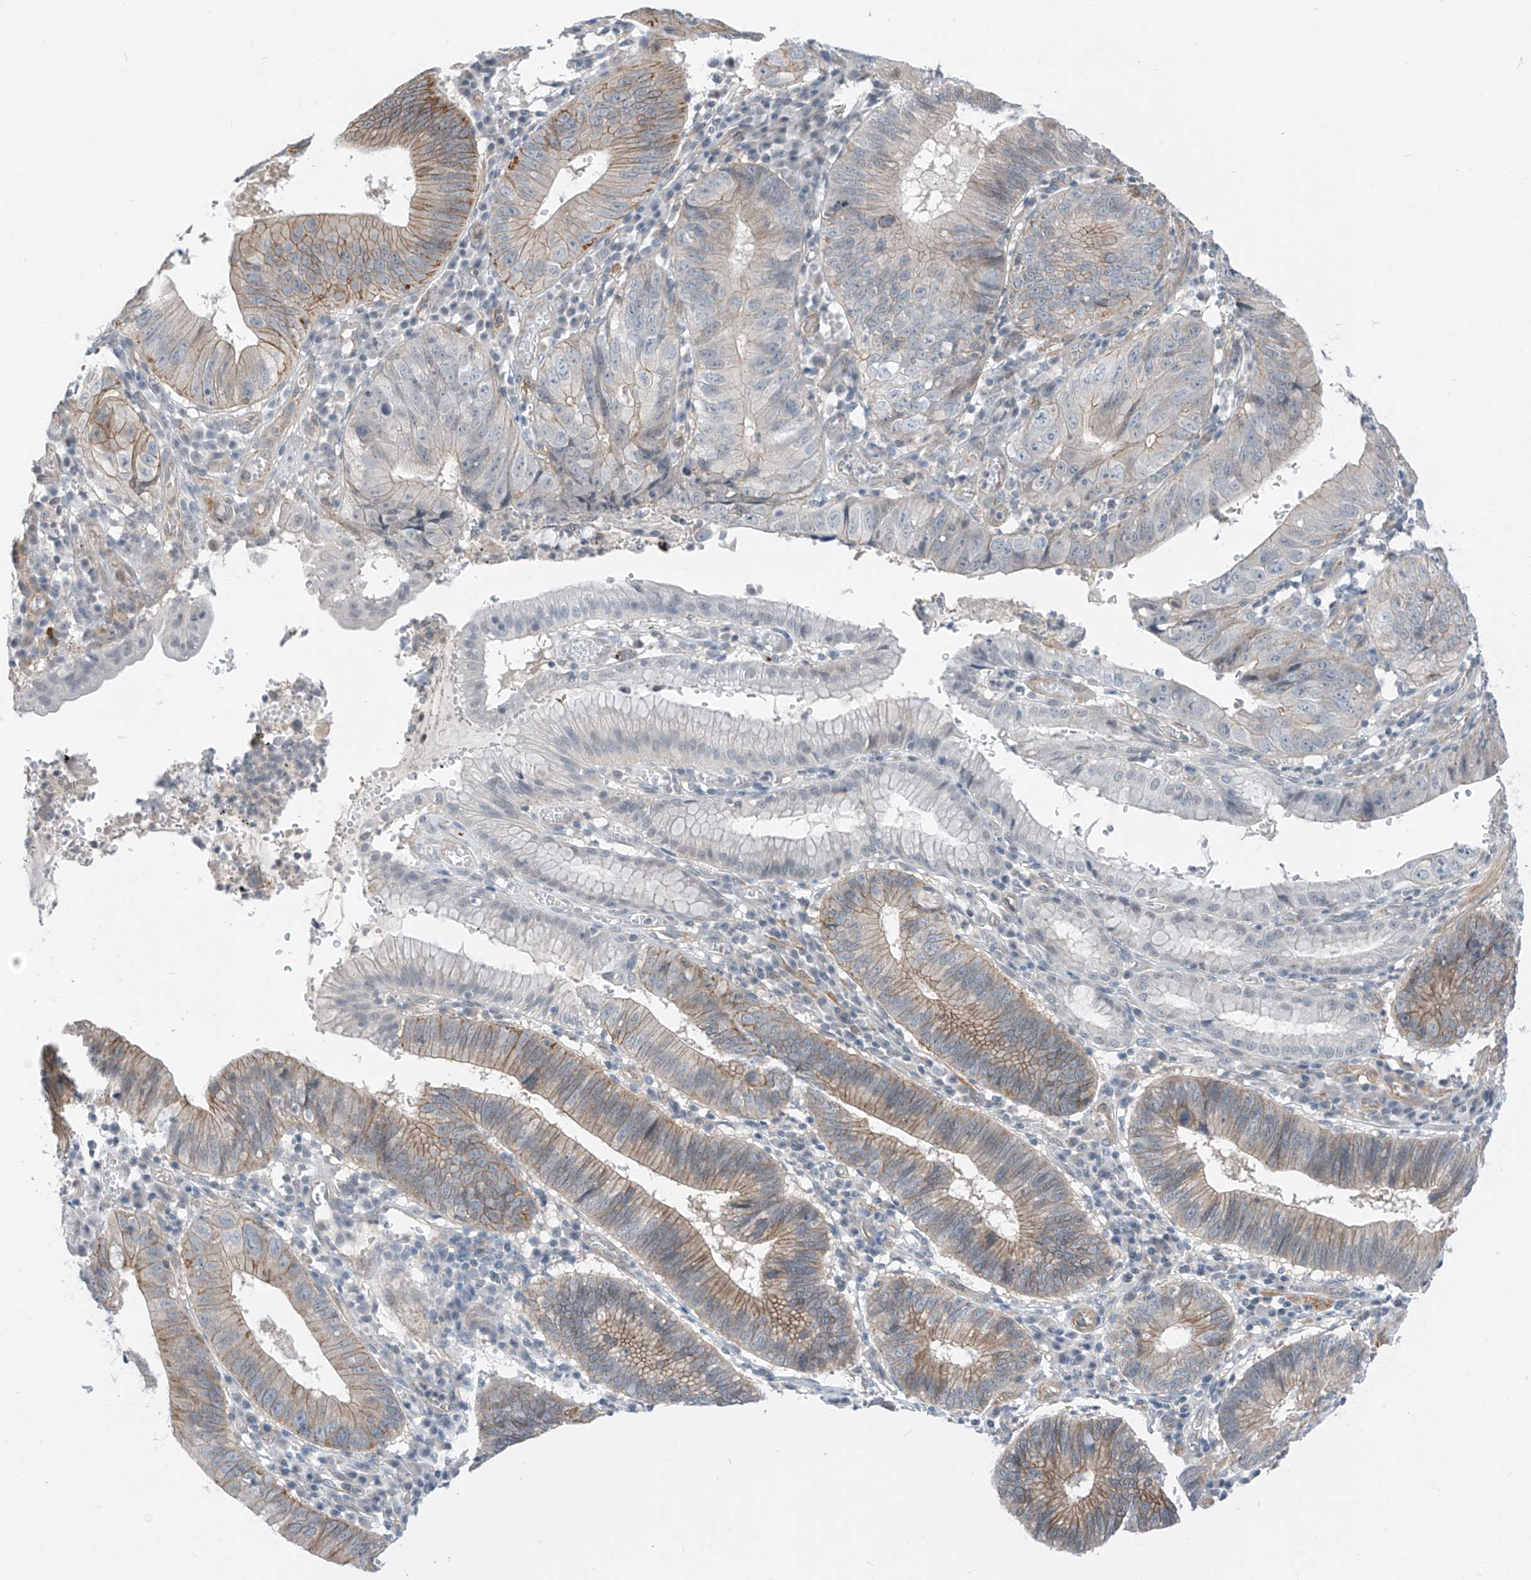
{"staining": {"intensity": "moderate", "quantity": "25%-75%", "location": "cytoplasmic/membranous"}, "tissue": "stomach cancer", "cell_type": "Tumor cells", "image_type": "cancer", "snomed": [{"axis": "morphology", "description": "Adenocarcinoma, NOS"}, {"axis": "topography", "description": "Stomach"}], "caption": "Protein expression analysis of human stomach adenocarcinoma reveals moderate cytoplasmic/membranous expression in approximately 25%-75% of tumor cells.", "gene": "ABLIM2", "patient": {"sex": "male", "age": 59}}